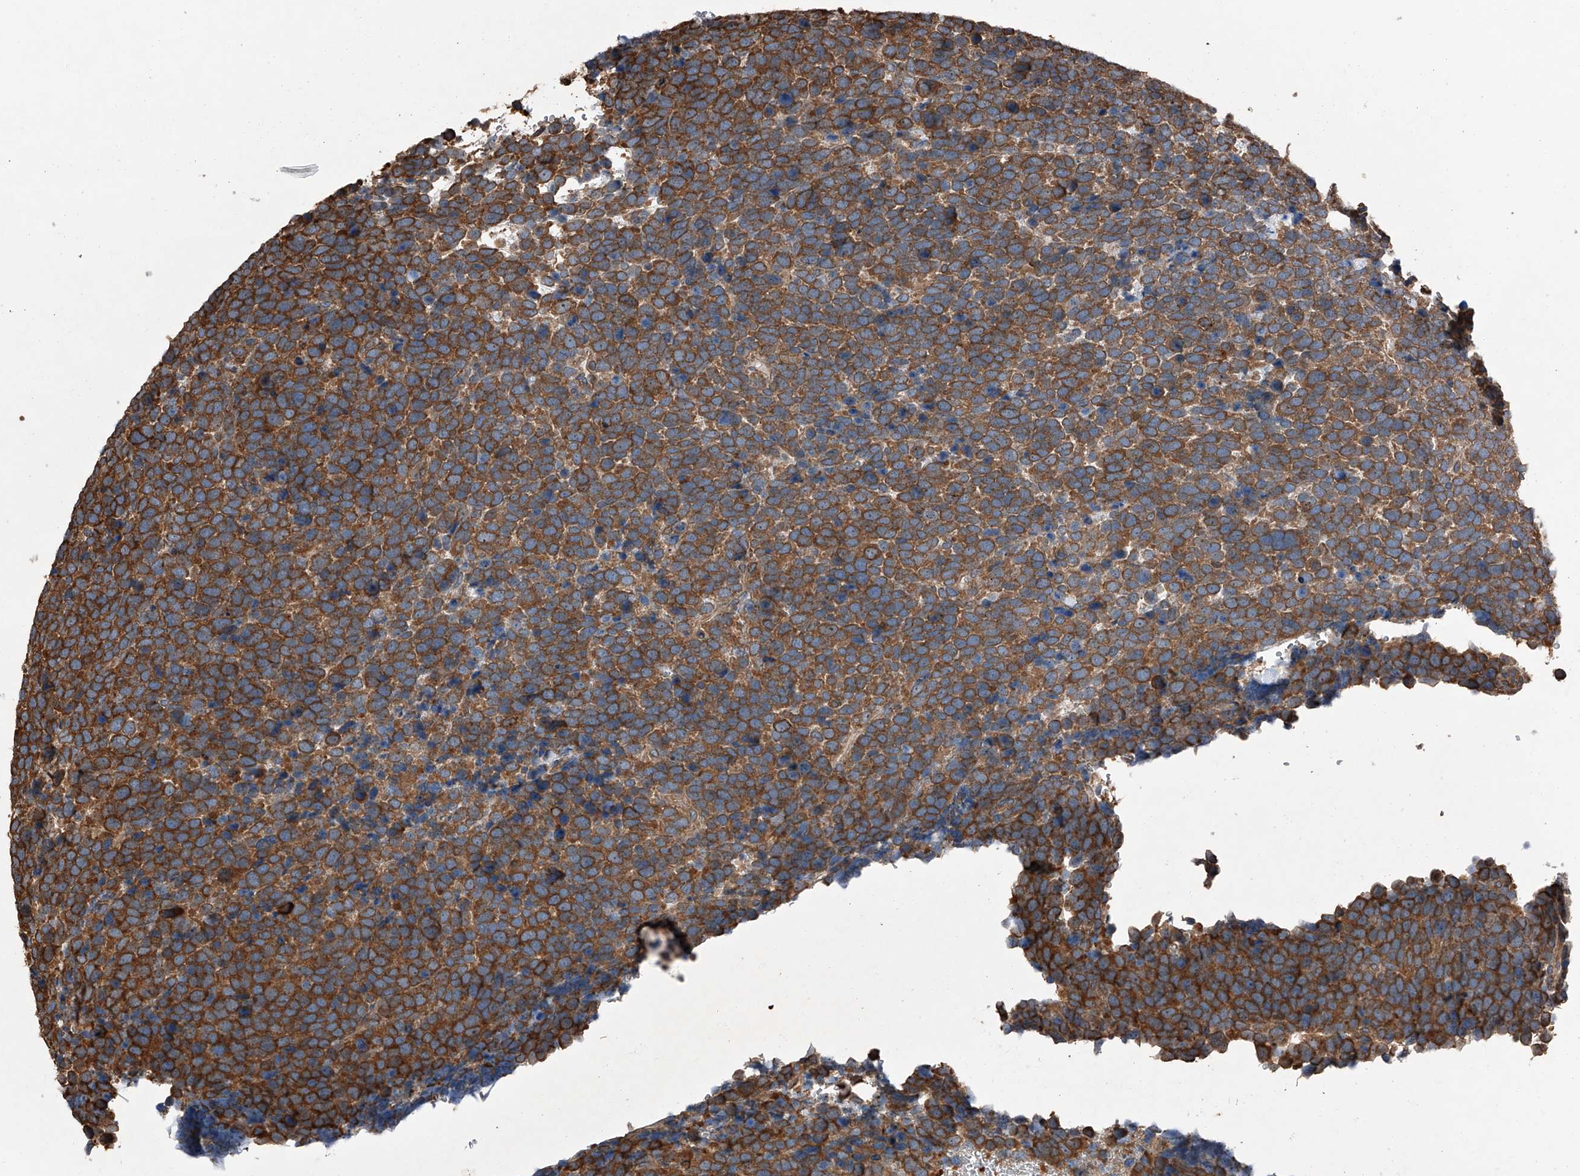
{"staining": {"intensity": "strong", "quantity": ">75%", "location": "cytoplasmic/membranous"}, "tissue": "urothelial cancer", "cell_type": "Tumor cells", "image_type": "cancer", "snomed": [{"axis": "morphology", "description": "Urothelial carcinoma, High grade"}, {"axis": "topography", "description": "Urinary bladder"}], "caption": "The immunohistochemical stain labels strong cytoplasmic/membranous positivity in tumor cells of high-grade urothelial carcinoma tissue.", "gene": "KCNJ2", "patient": {"sex": "female", "age": 82}}